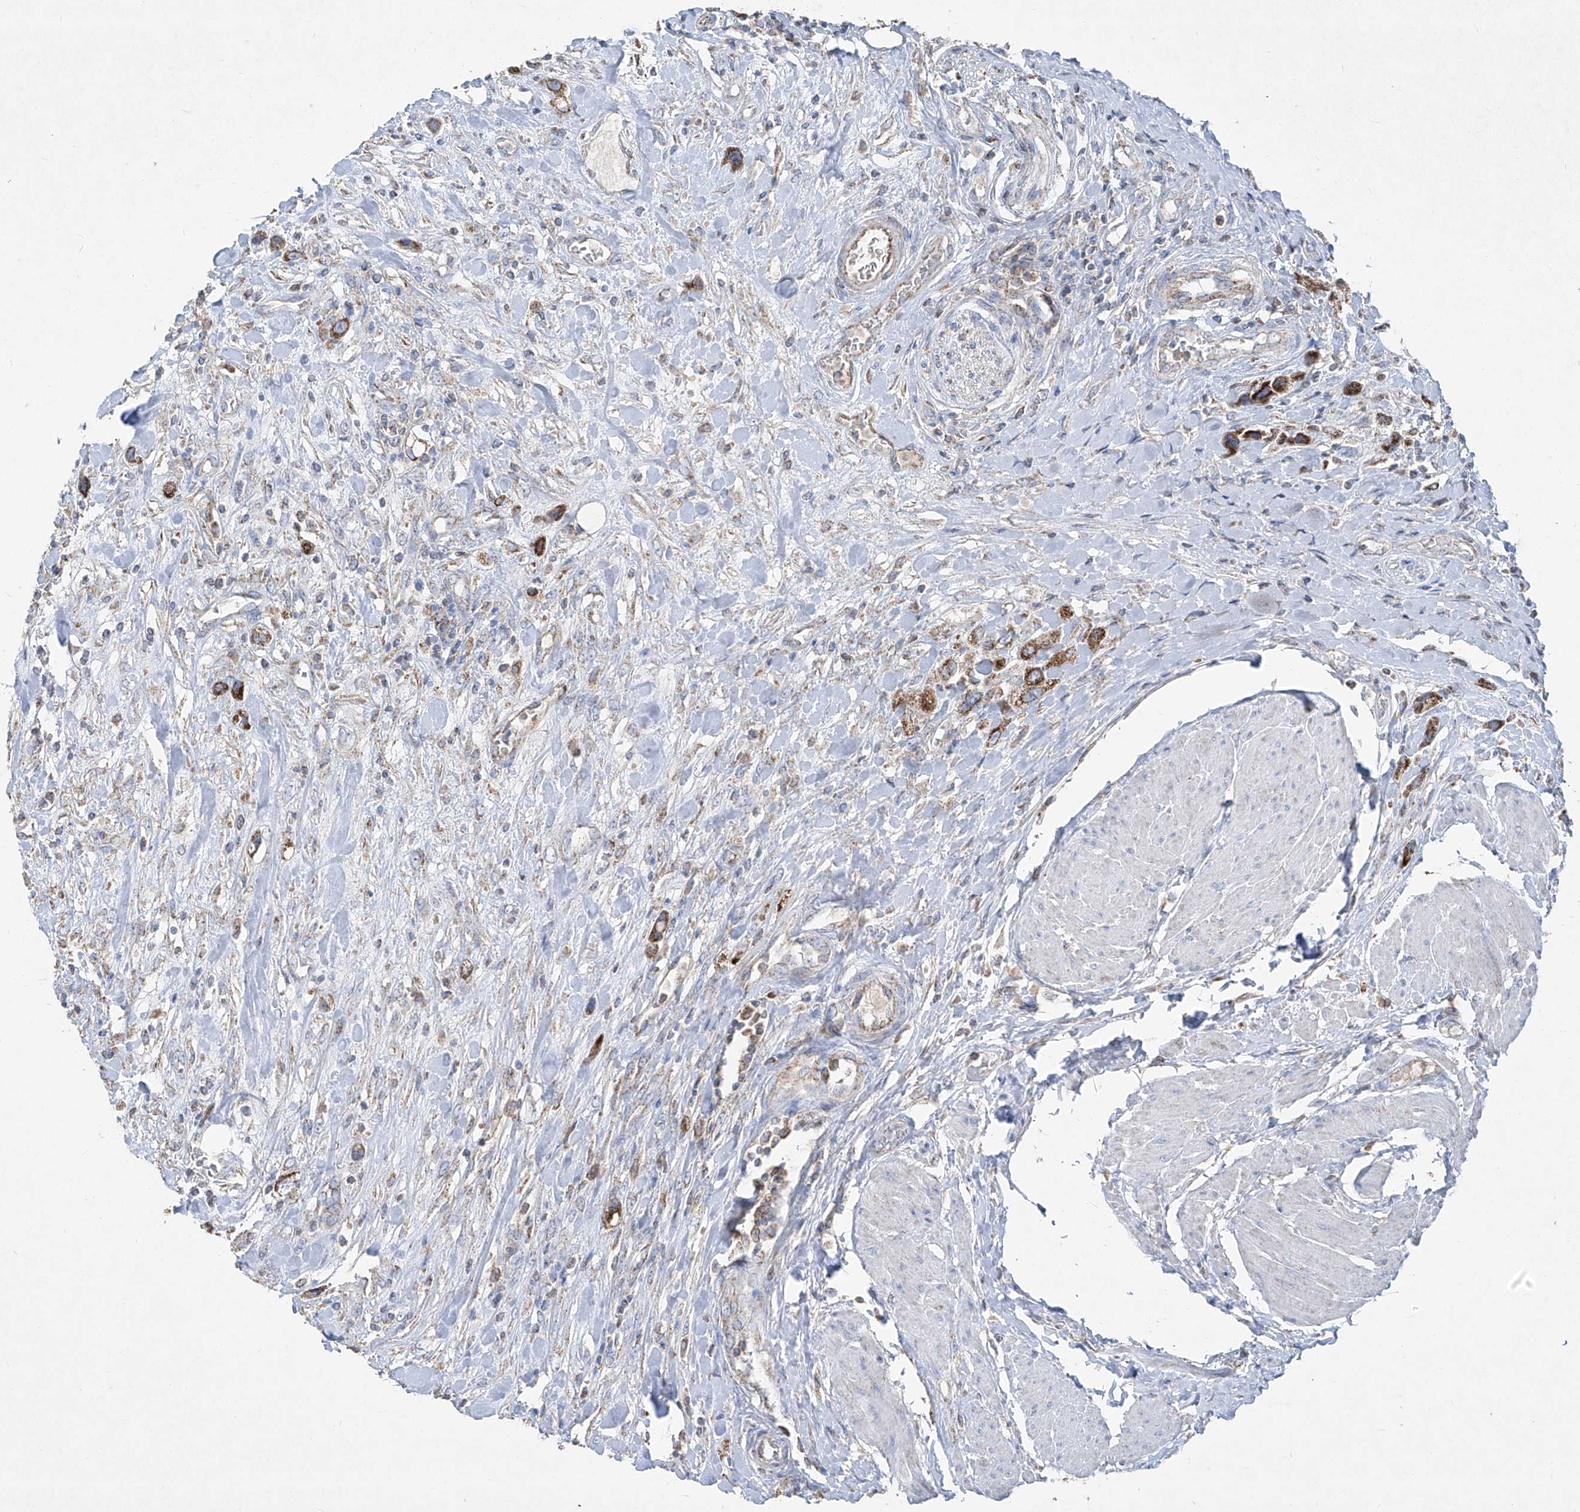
{"staining": {"intensity": "moderate", "quantity": ">75%", "location": "cytoplasmic/membranous"}, "tissue": "urothelial cancer", "cell_type": "Tumor cells", "image_type": "cancer", "snomed": [{"axis": "morphology", "description": "Urothelial carcinoma, High grade"}, {"axis": "topography", "description": "Urinary bladder"}], "caption": "DAB (3,3'-diaminobenzidine) immunohistochemical staining of human urothelial cancer demonstrates moderate cytoplasmic/membranous protein staining in about >75% of tumor cells.", "gene": "ABCD3", "patient": {"sex": "male", "age": 50}}